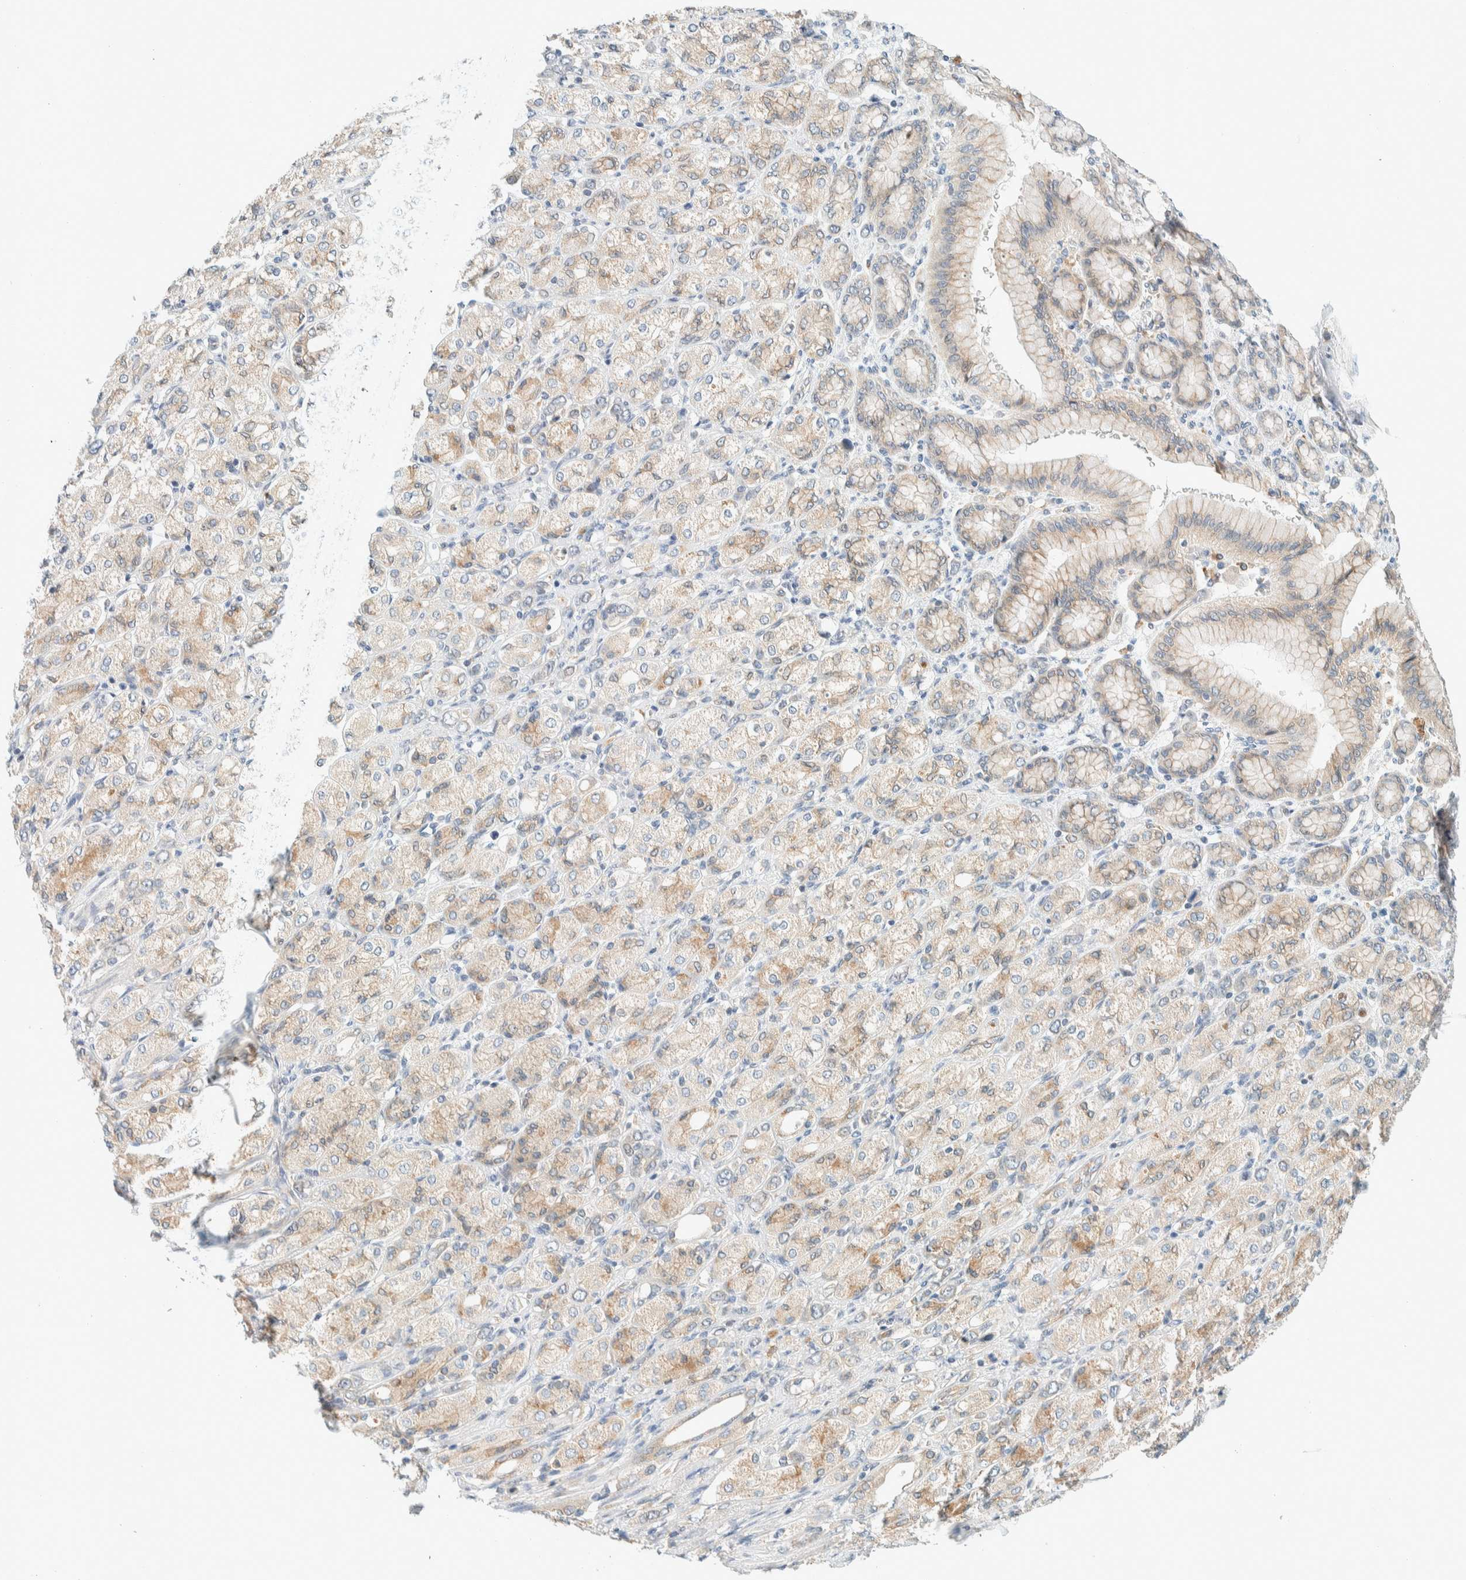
{"staining": {"intensity": "weak", "quantity": "25%-75%", "location": "cytoplasmic/membranous"}, "tissue": "stomach cancer", "cell_type": "Tumor cells", "image_type": "cancer", "snomed": [{"axis": "morphology", "description": "Adenocarcinoma, NOS"}, {"axis": "topography", "description": "Stomach"}], "caption": "Protein staining of adenocarcinoma (stomach) tissue exhibits weak cytoplasmic/membranous staining in about 25%-75% of tumor cells. Using DAB (3,3'-diaminobenzidine) (brown) and hematoxylin (blue) stains, captured at high magnification using brightfield microscopy.", "gene": "SUMF2", "patient": {"sex": "female", "age": 65}}